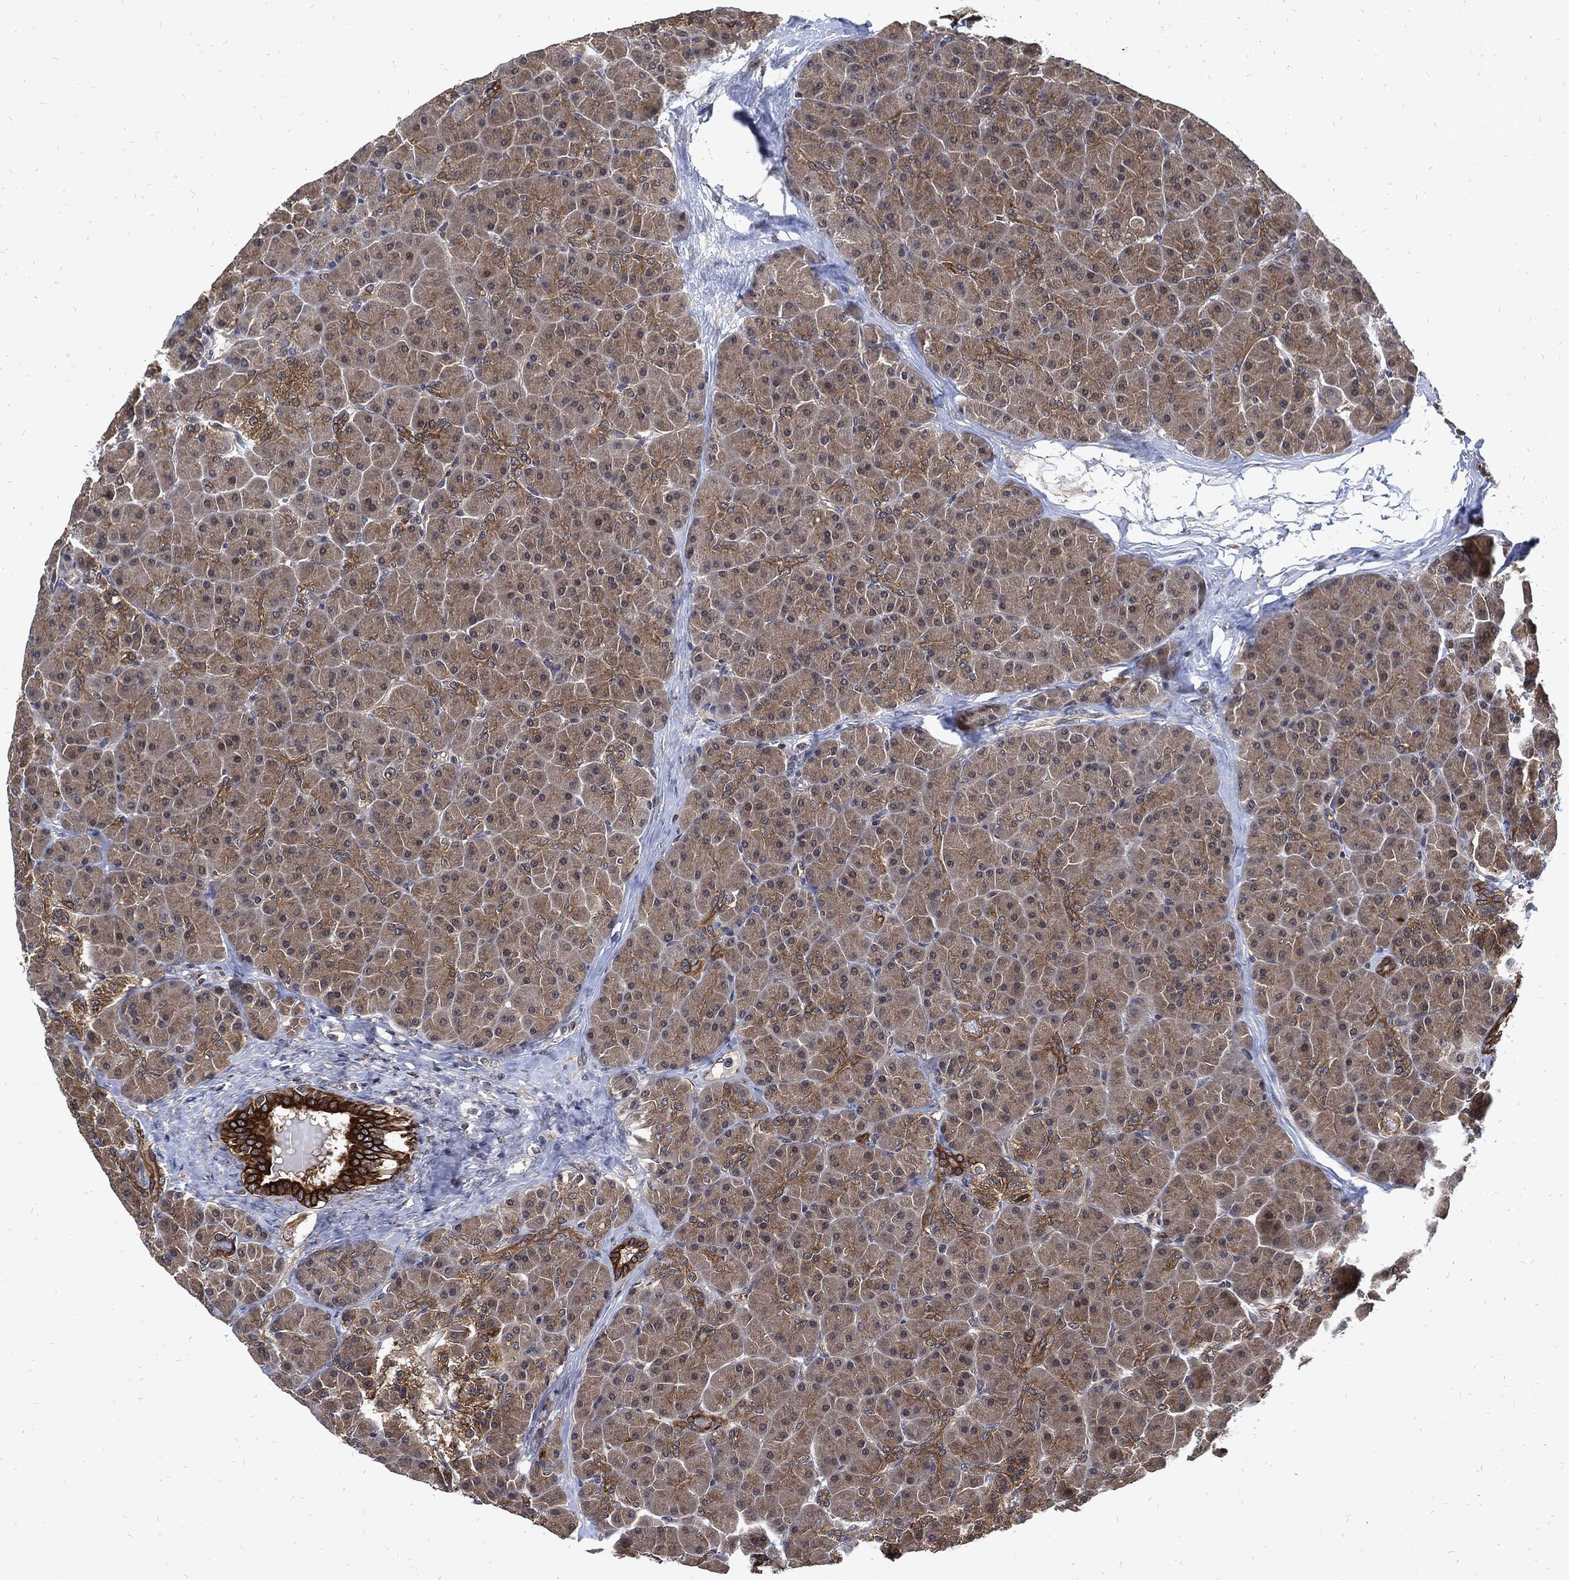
{"staining": {"intensity": "moderate", "quantity": ">75%", "location": "cytoplasmic/membranous"}, "tissue": "pancreas", "cell_type": "Exocrine glandular cells", "image_type": "normal", "snomed": [{"axis": "morphology", "description": "Normal tissue, NOS"}, {"axis": "topography", "description": "Pancreas"}], "caption": "Protein analysis of unremarkable pancreas reveals moderate cytoplasmic/membranous staining in approximately >75% of exocrine glandular cells.", "gene": "DCTN1", "patient": {"sex": "female", "age": 44}}